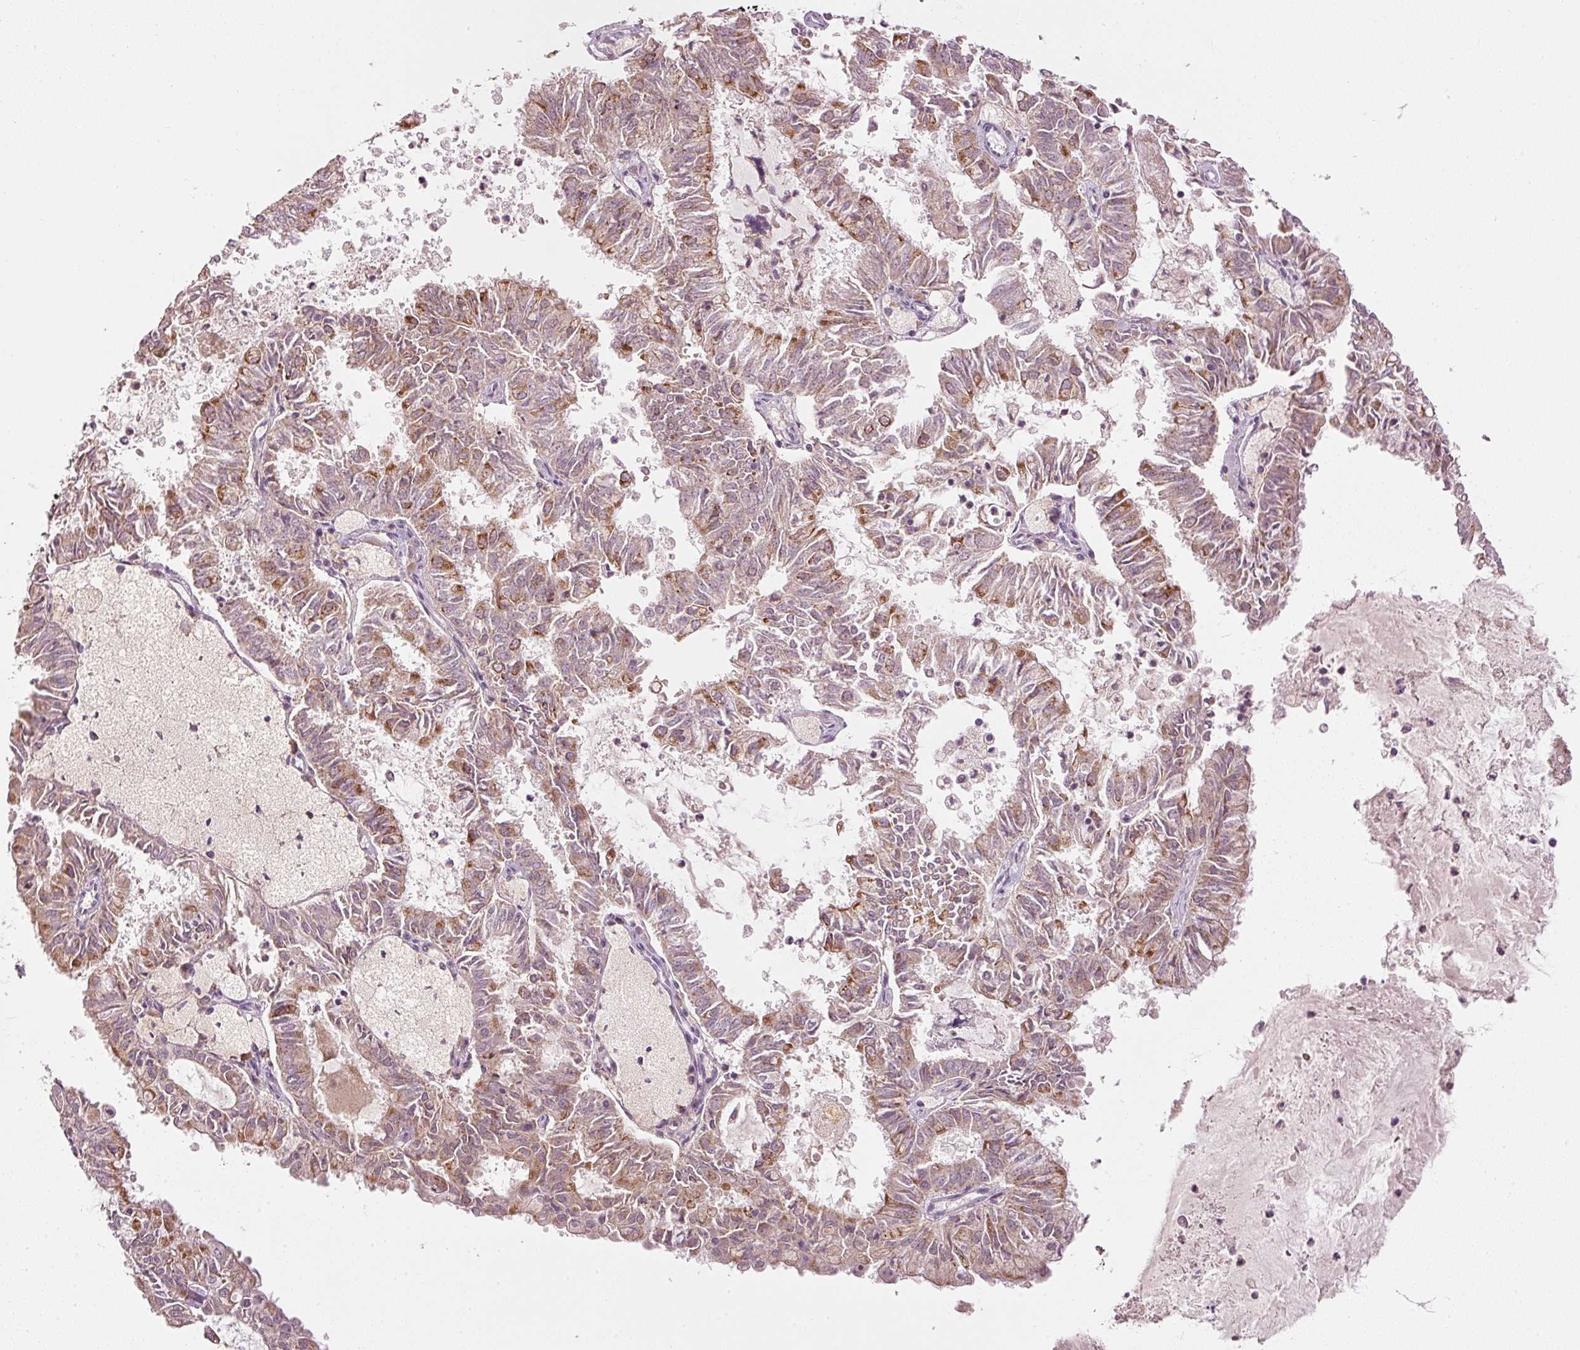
{"staining": {"intensity": "moderate", "quantity": ">75%", "location": "cytoplasmic/membranous"}, "tissue": "endometrial cancer", "cell_type": "Tumor cells", "image_type": "cancer", "snomed": [{"axis": "morphology", "description": "Adenocarcinoma, NOS"}, {"axis": "topography", "description": "Endometrium"}], "caption": "Adenocarcinoma (endometrial) stained with DAB immunohistochemistry (IHC) demonstrates medium levels of moderate cytoplasmic/membranous staining in approximately >75% of tumor cells.", "gene": "CDC20B", "patient": {"sex": "female", "age": 57}}